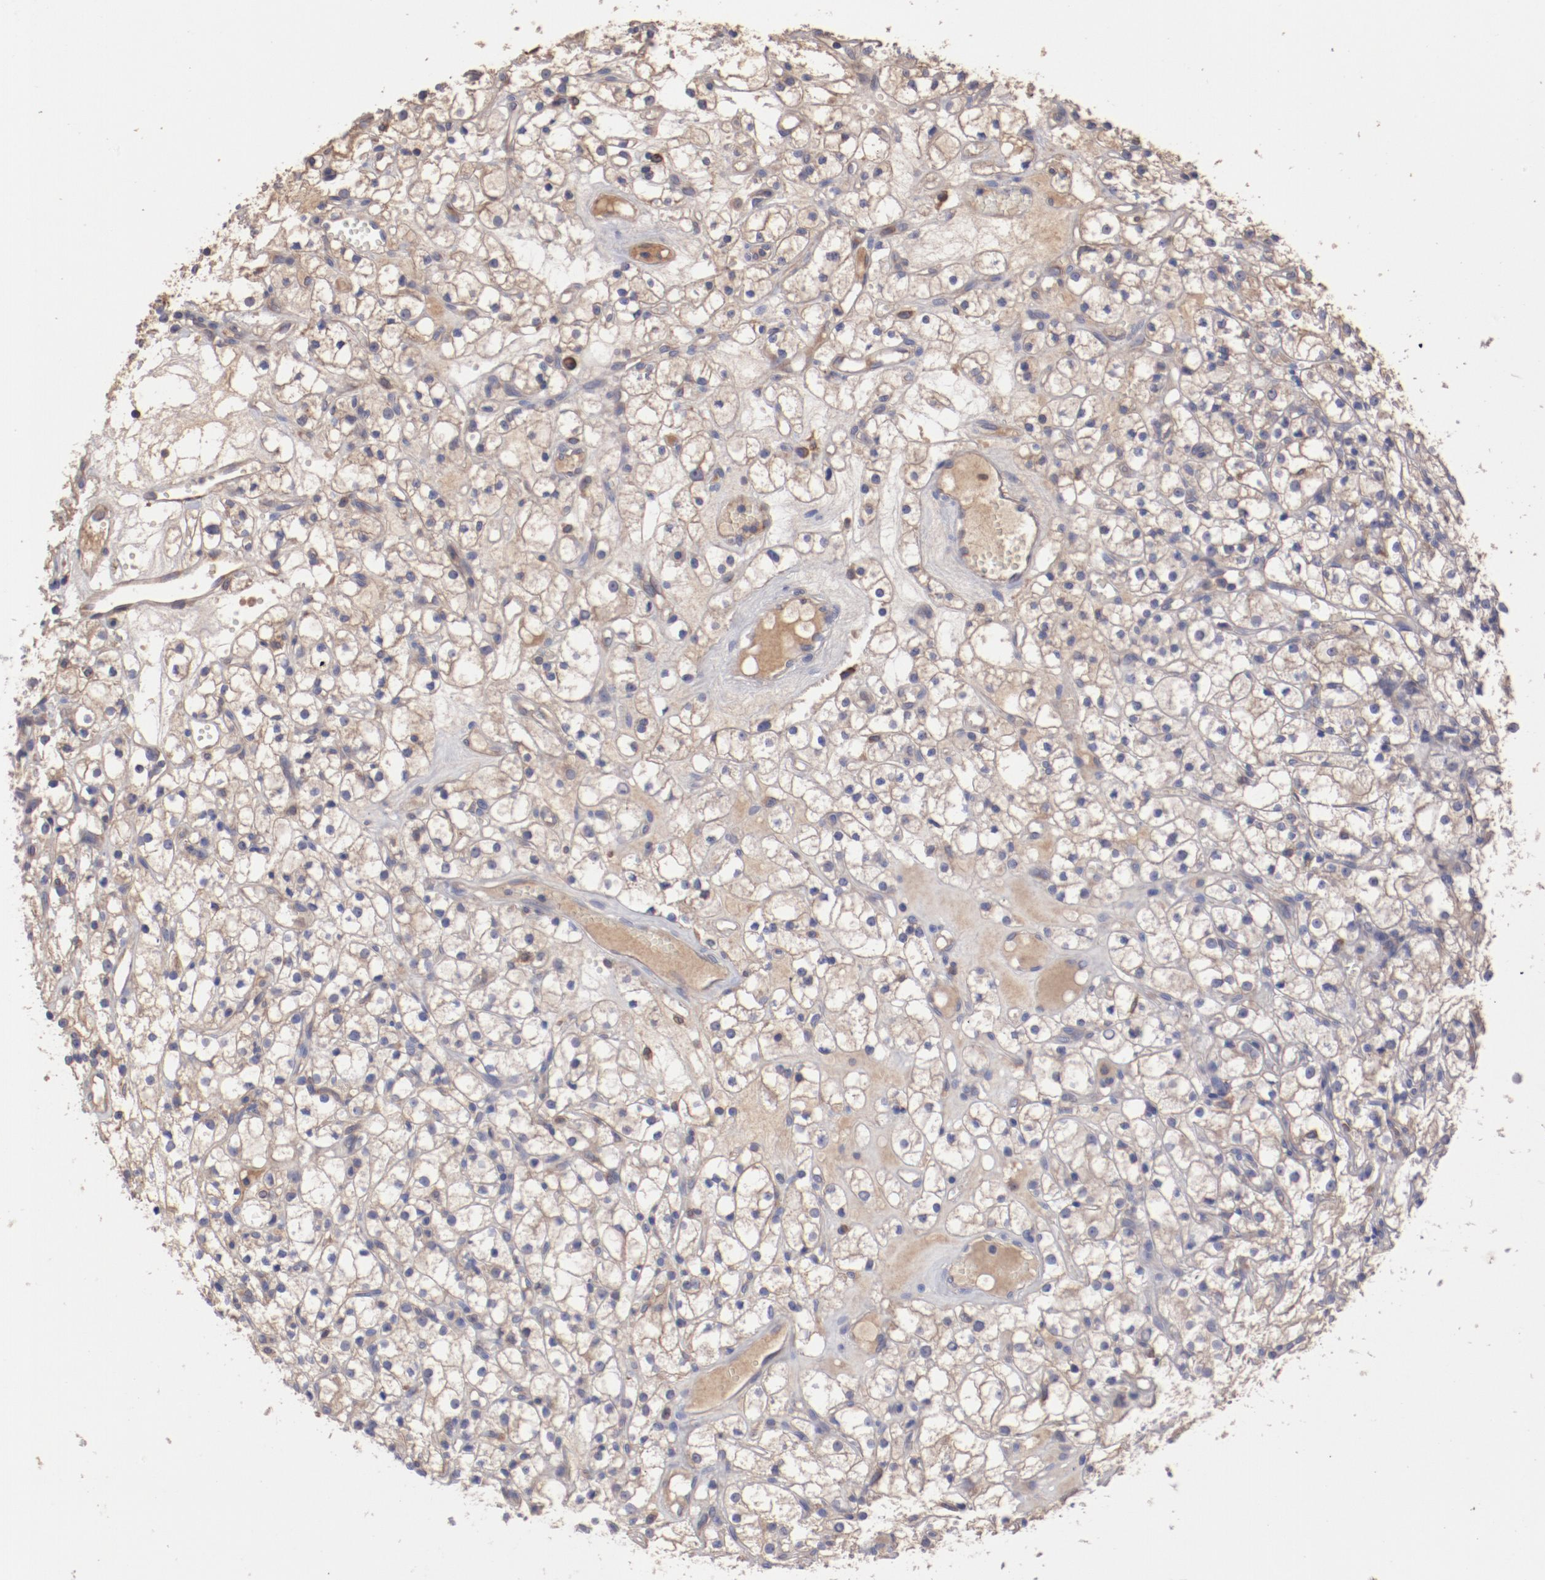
{"staining": {"intensity": "weak", "quantity": "25%-75%", "location": "cytoplasmic/membranous"}, "tissue": "renal cancer", "cell_type": "Tumor cells", "image_type": "cancer", "snomed": [{"axis": "morphology", "description": "Adenocarcinoma, NOS"}, {"axis": "topography", "description": "Kidney"}], "caption": "Weak cytoplasmic/membranous expression is seen in about 25%-75% of tumor cells in adenocarcinoma (renal). The protein is shown in brown color, while the nuclei are stained blue.", "gene": "NFKBIE", "patient": {"sex": "male", "age": 61}}